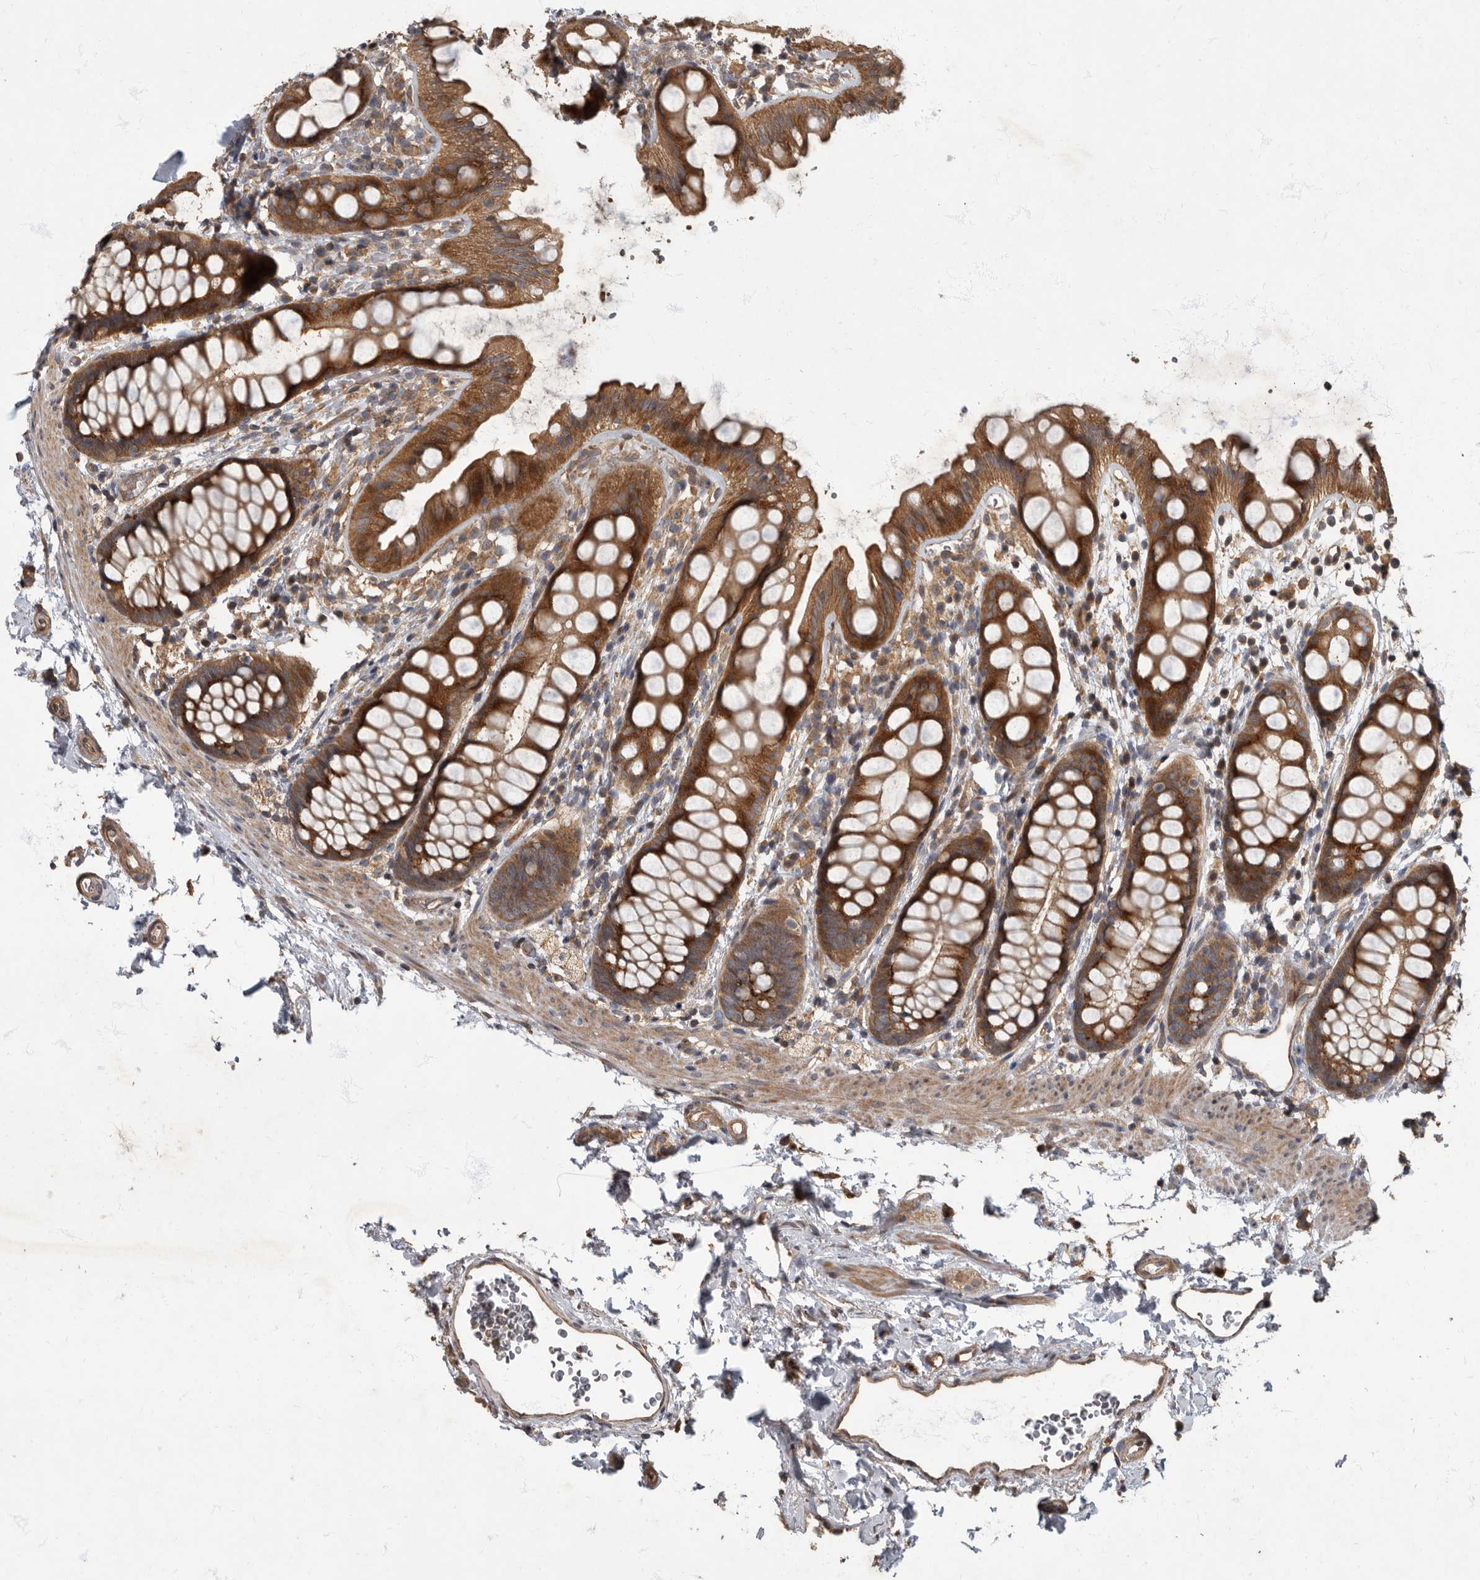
{"staining": {"intensity": "strong", "quantity": ">75%", "location": "cytoplasmic/membranous"}, "tissue": "rectum", "cell_type": "Glandular cells", "image_type": "normal", "snomed": [{"axis": "morphology", "description": "Normal tissue, NOS"}, {"axis": "topography", "description": "Rectum"}], "caption": "The micrograph demonstrates staining of benign rectum, revealing strong cytoplasmic/membranous protein positivity (brown color) within glandular cells. Immunohistochemistry (ihc) stains the protein of interest in brown and the nuclei are stained blue.", "gene": "IQCK", "patient": {"sex": "female", "age": 65}}